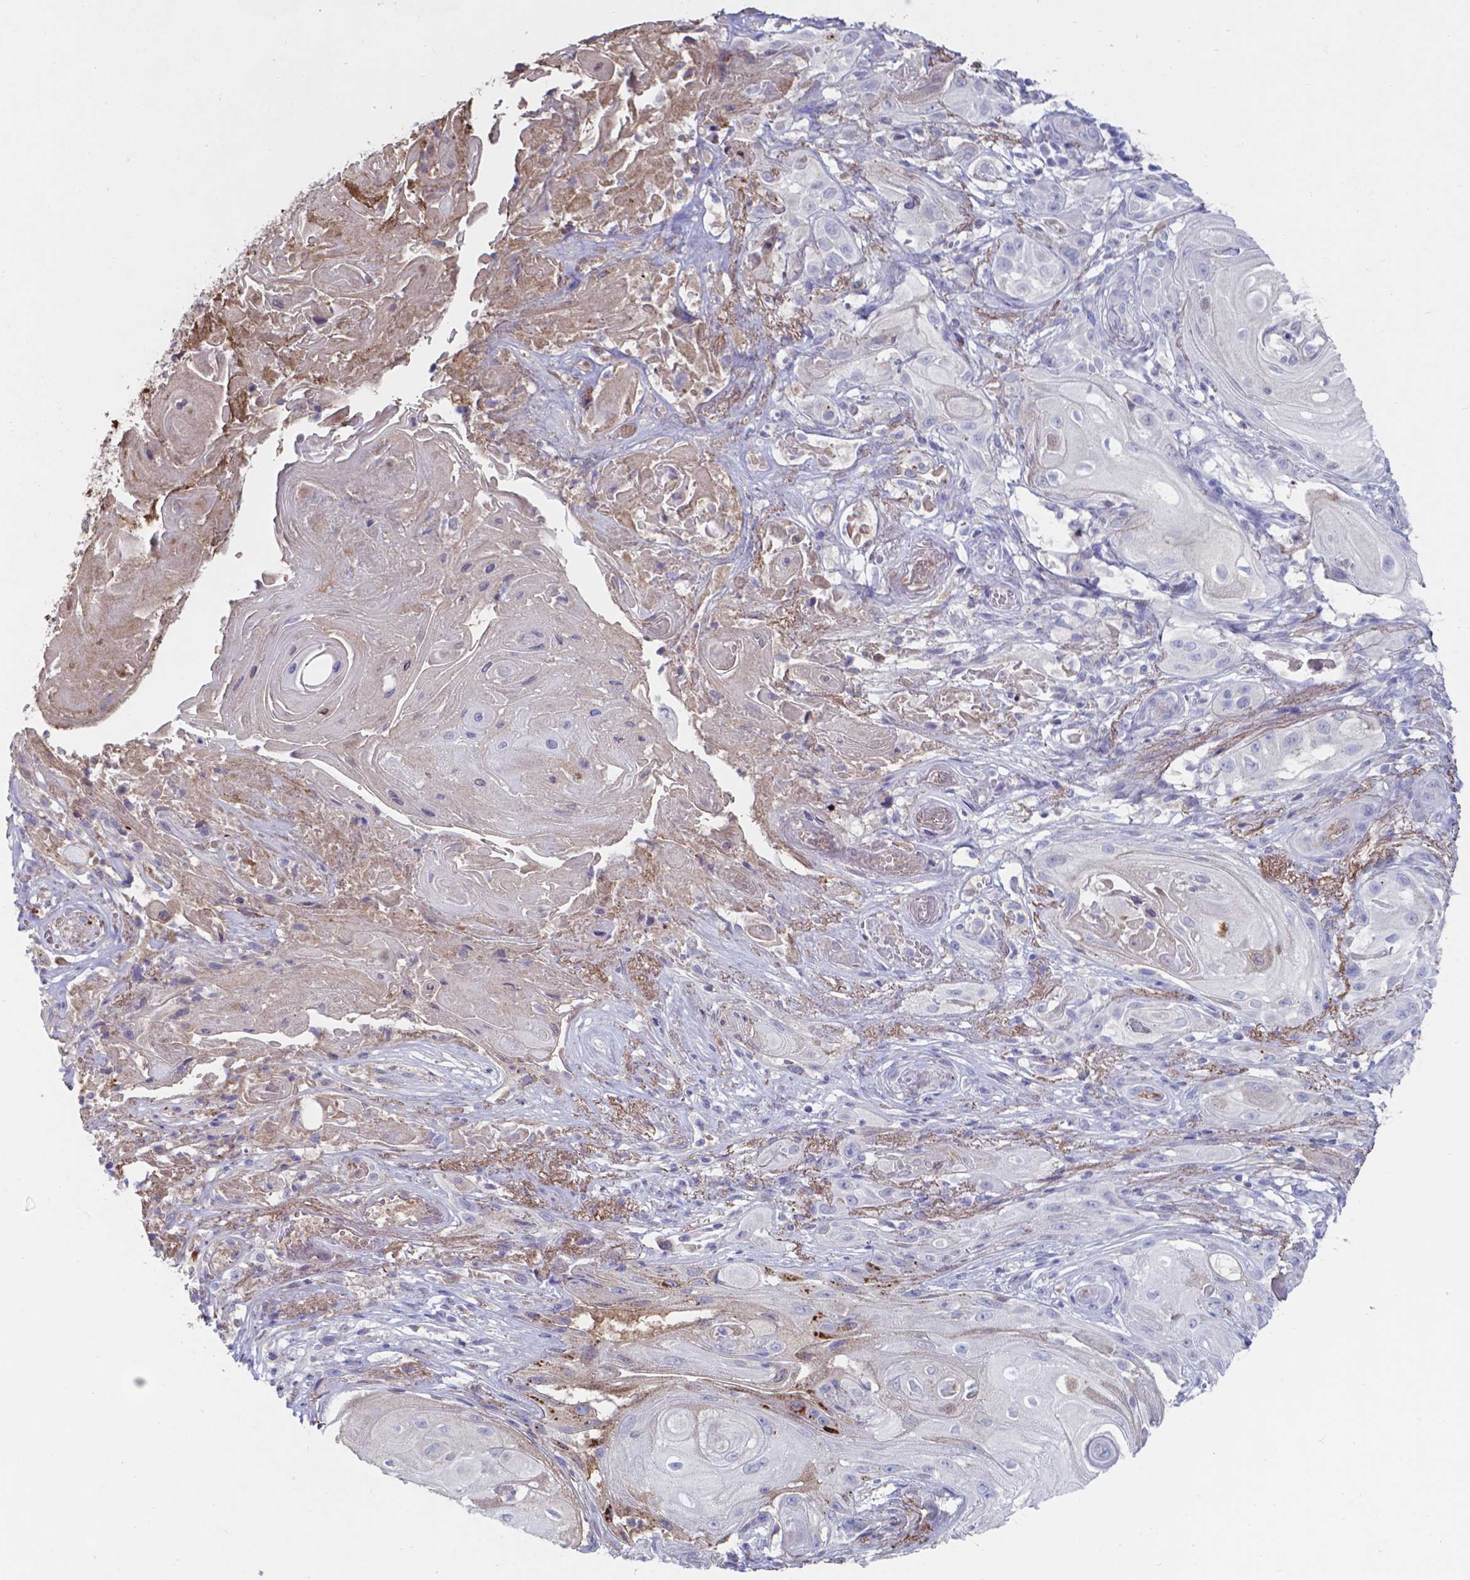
{"staining": {"intensity": "negative", "quantity": "none", "location": "none"}, "tissue": "skin cancer", "cell_type": "Tumor cells", "image_type": "cancer", "snomed": [{"axis": "morphology", "description": "Squamous cell carcinoma, NOS"}, {"axis": "topography", "description": "Skin"}], "caption": "Histopathology image shows no protein positivity in tumor cells of skin cancer tissue.", "gene": "SERPINA1", "patient": {"sex": "male", "age": 62}}